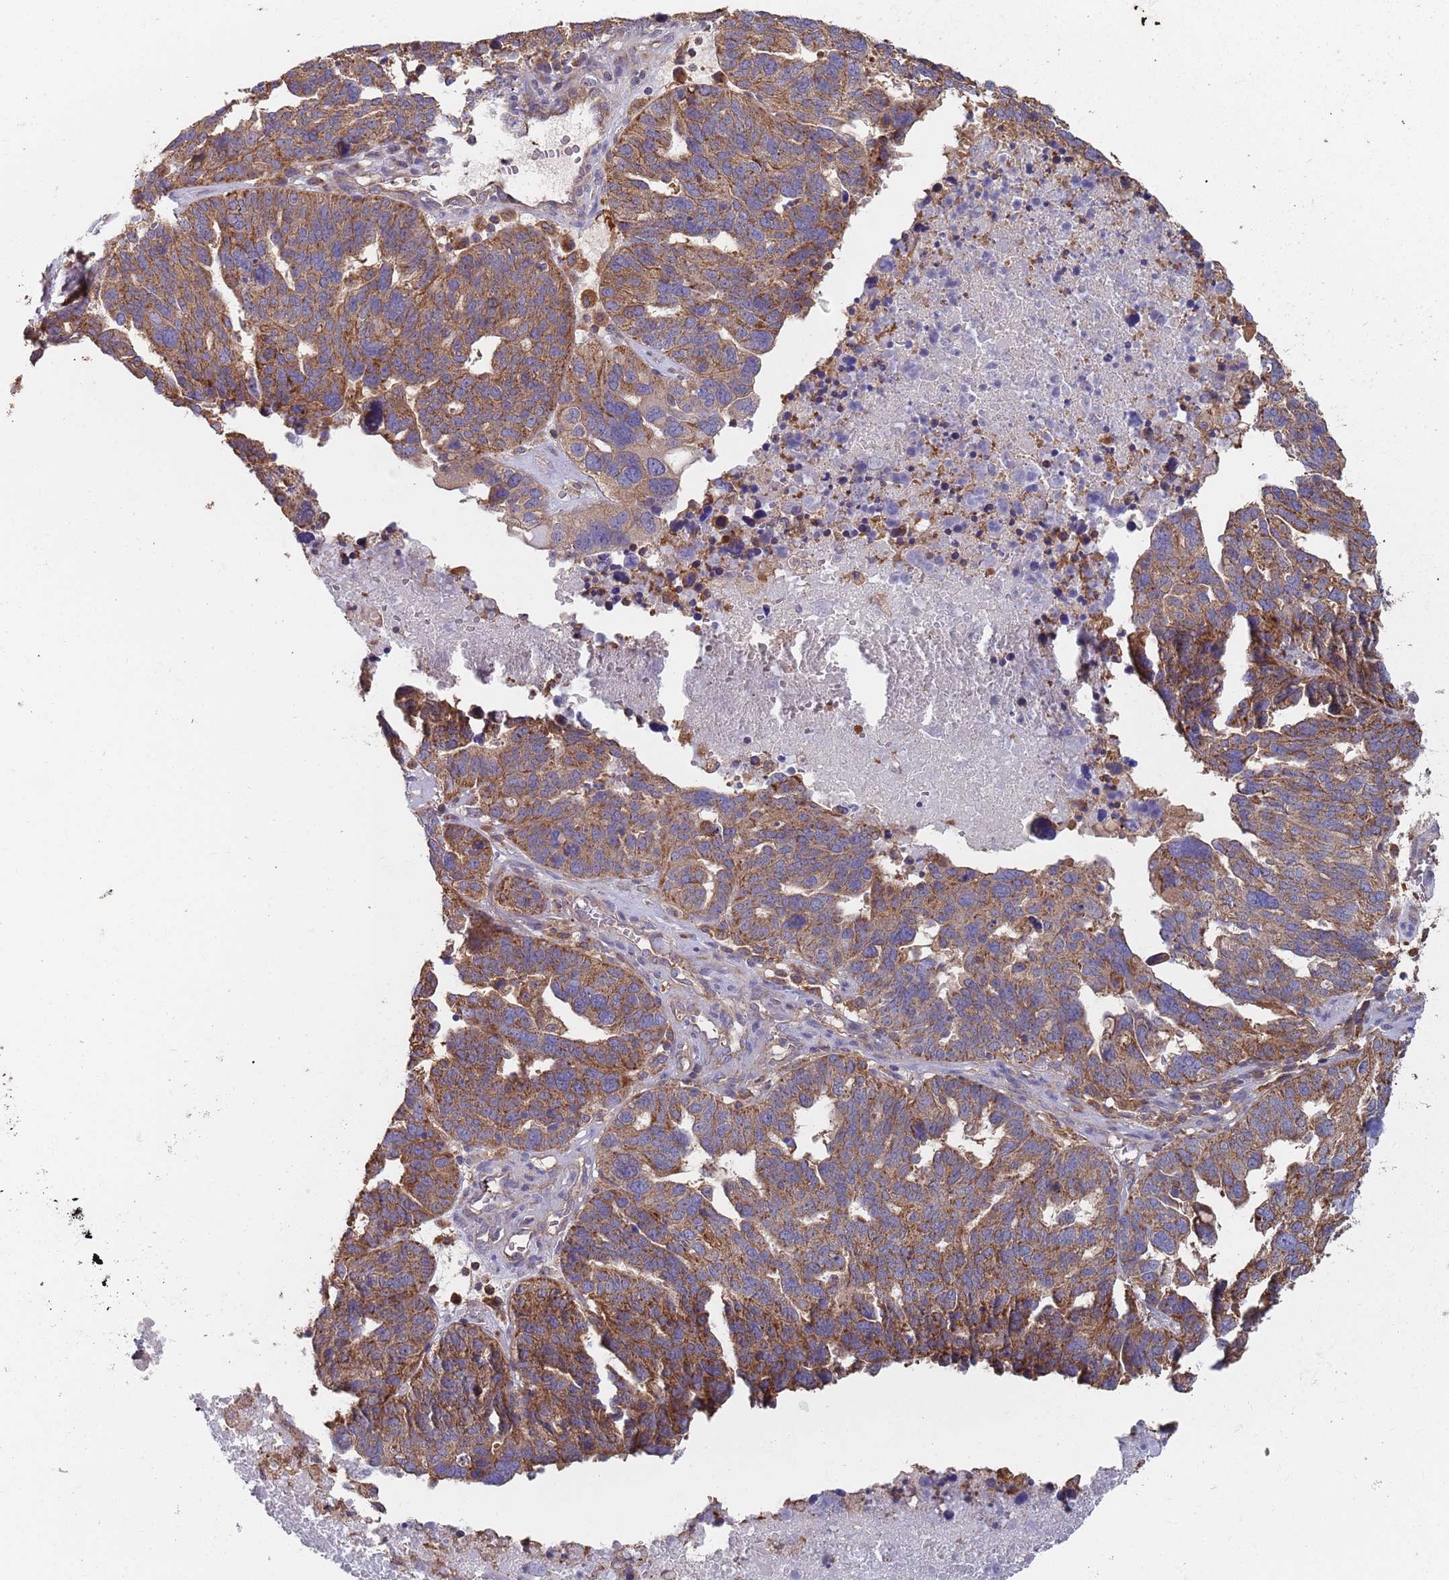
{"staining": {"intensity": "moderate", "quantity": ">75%", "location": "cytoplasmic/membranous"}, "tissue": "ovarian cancer", "cell_type": "Tumor cells", "image_type": "cancer", "snomed": [{"axis": "morphology", "description": "Cystadenocarcinoma, serous, NOS"}, {"axis": "topography", "description": "Ovary"}], "caption": "IHC histopathology image of neoplastic tissue: human ovarian serous cystadenocarcinoma stained using IHC demonstrates medium levels of moderate protein expression localized specifically in the cytoplasmic/membranous of tumor cells, appearing as a cytoplasmic/membranous brown color.", "gene": "GDI2", "patient": {"sex": "female", "age": 59}}